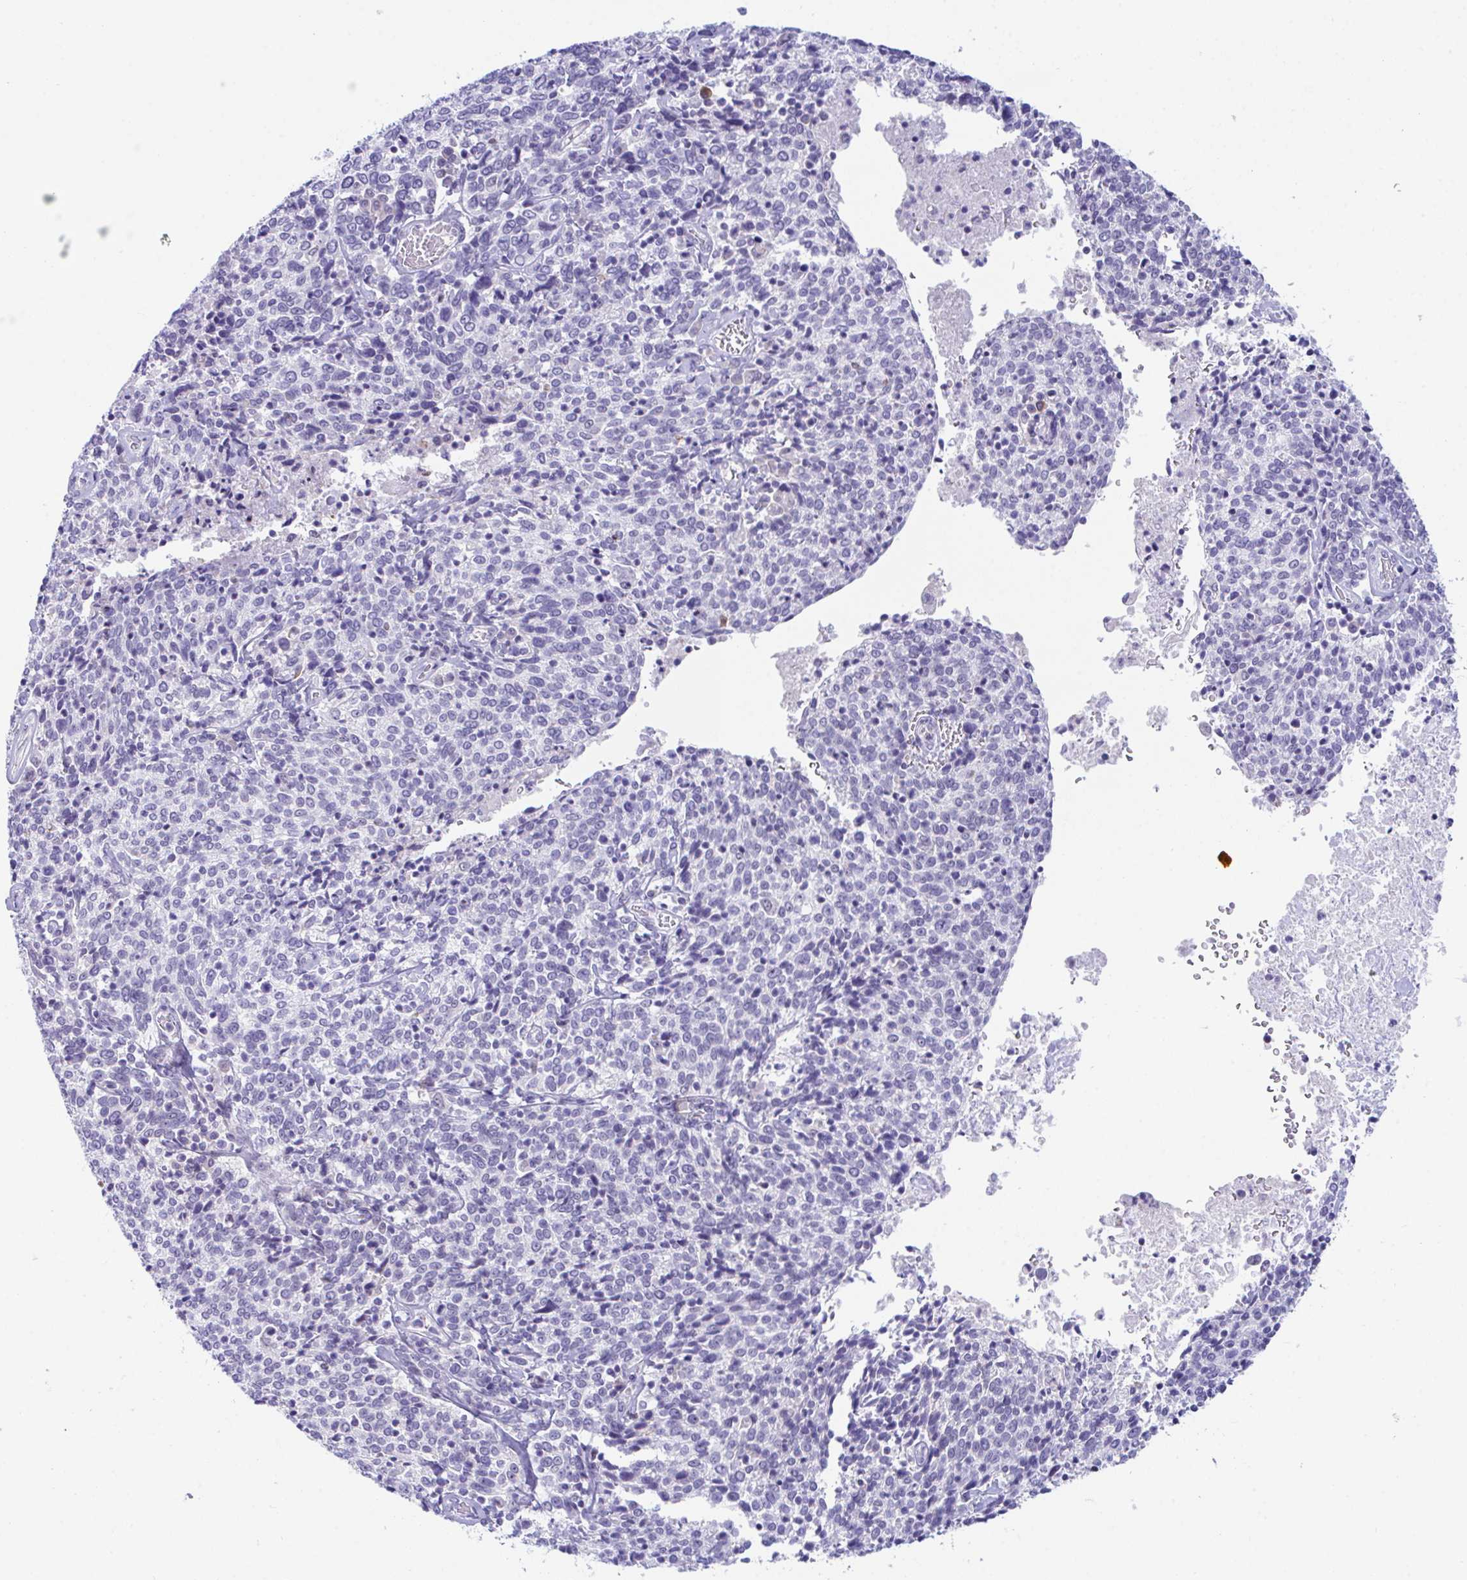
{"staining": {"intensity": "negative", "quantity": "none", "location": "none"}, "tissue": "cervical cancer", "cell_type": "Tumor cells", "image_type": "cancer", "snomed": [{"axis": "morphology", "description": "Squamous cell carcinoma, NOS"}, {"axis": "topography", "description": "Cervix"}], "caption": "Cervical cancer (squamous cell carcinoma) was stained to show a protein in brown. There is no significant positivity in tumor cells.", "gene": "USP35", "patient": {"sex": "female", "age": 46}}